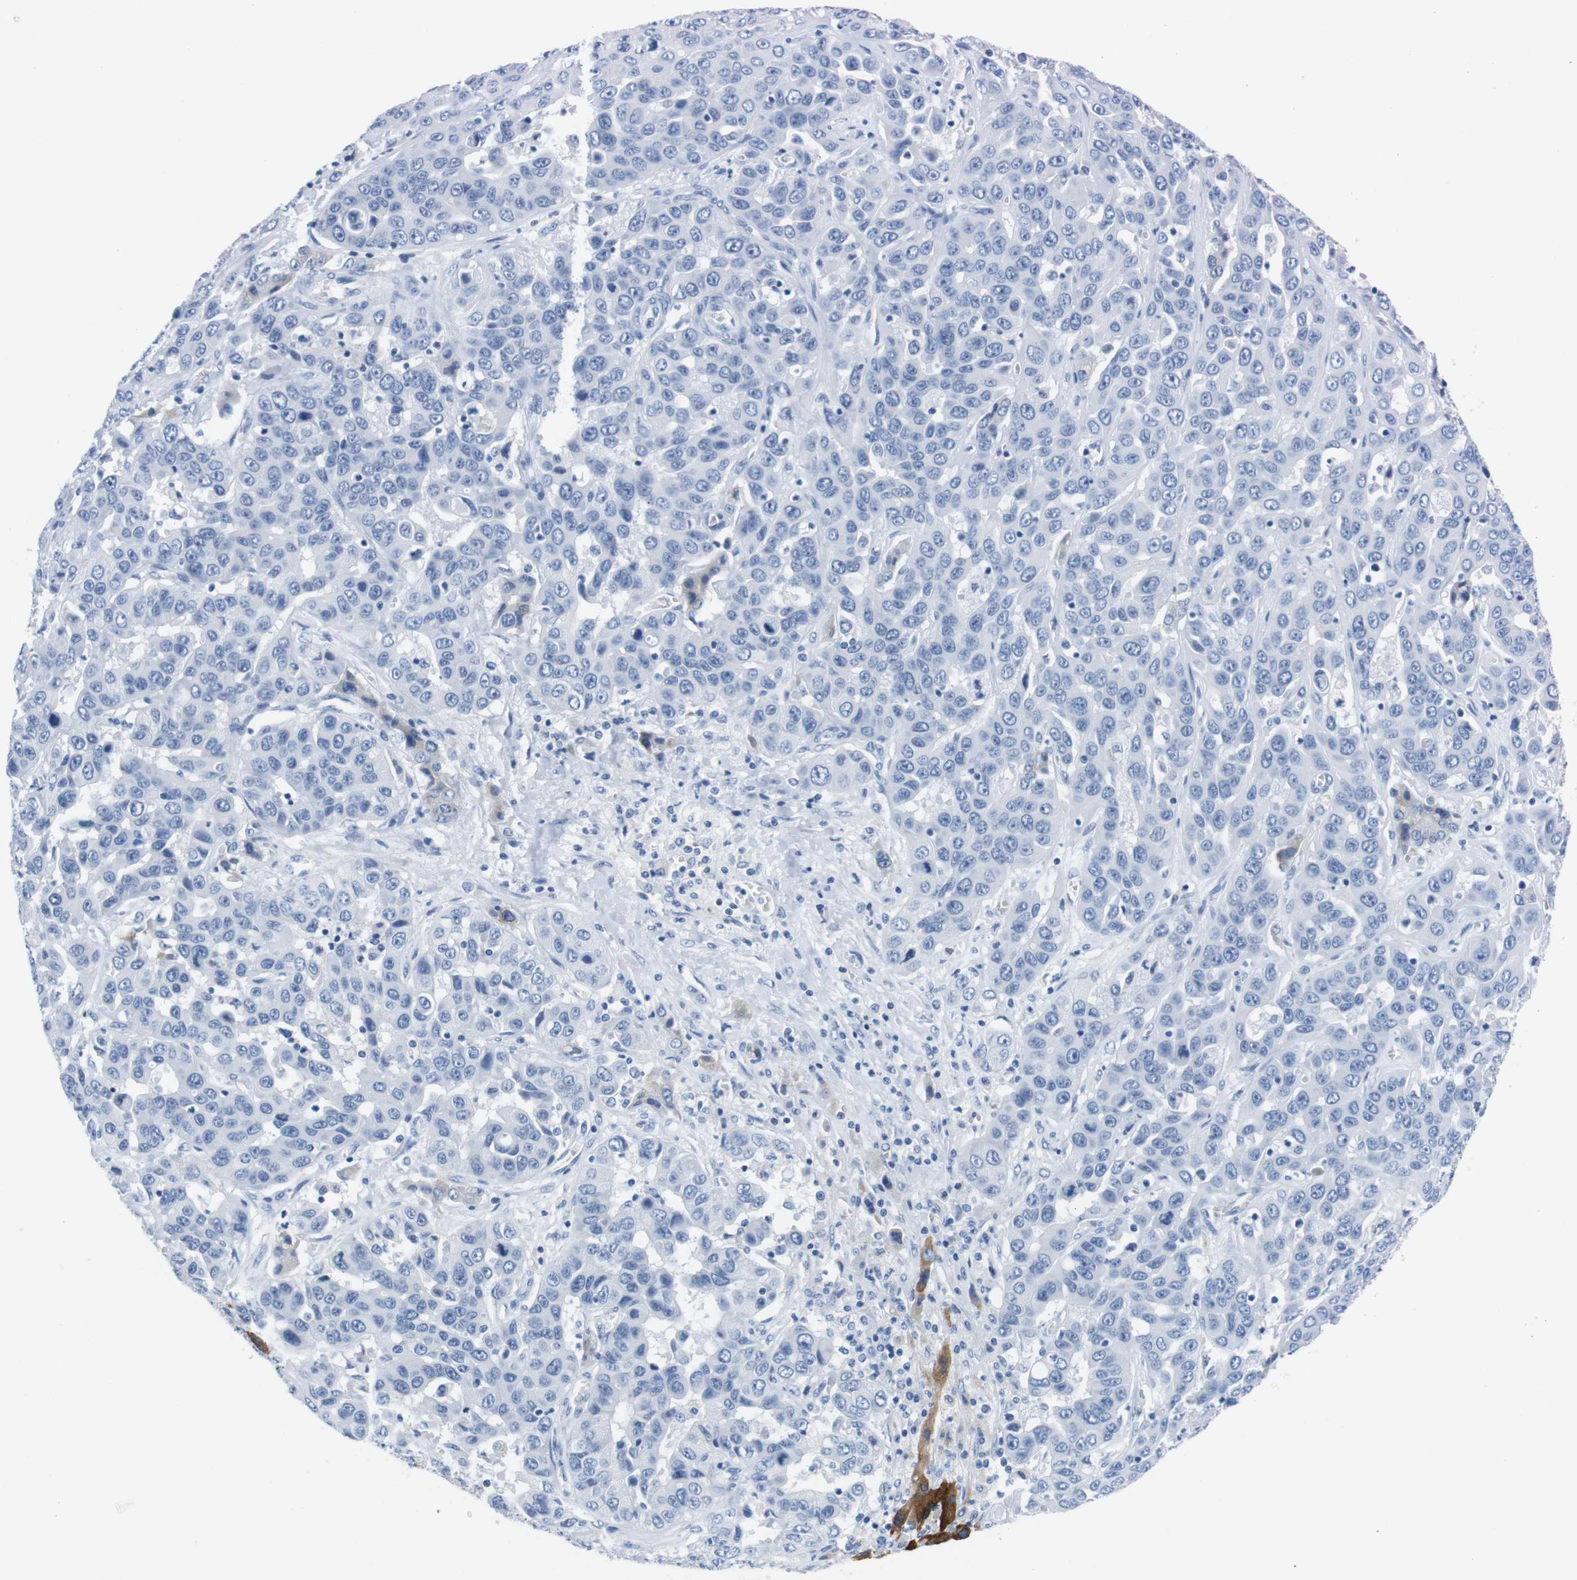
{"staining": {"intensity": "negative", "quantity": "none", "location": "none"}, "tissue": "liver cancer", "cell_type": "Tumor cells", "image_type": "cancer", "snomed": [{"axis": "morphology", "description": "Cholangiocarcinoma"}, {"axis": "topography", "description": "Liver"}], "caption": "Tumor cells show no significant staining in liver cholangiocarcinoma.", "gene": "CYP2C9", "patient": {"sex": "female", "age": 52}}